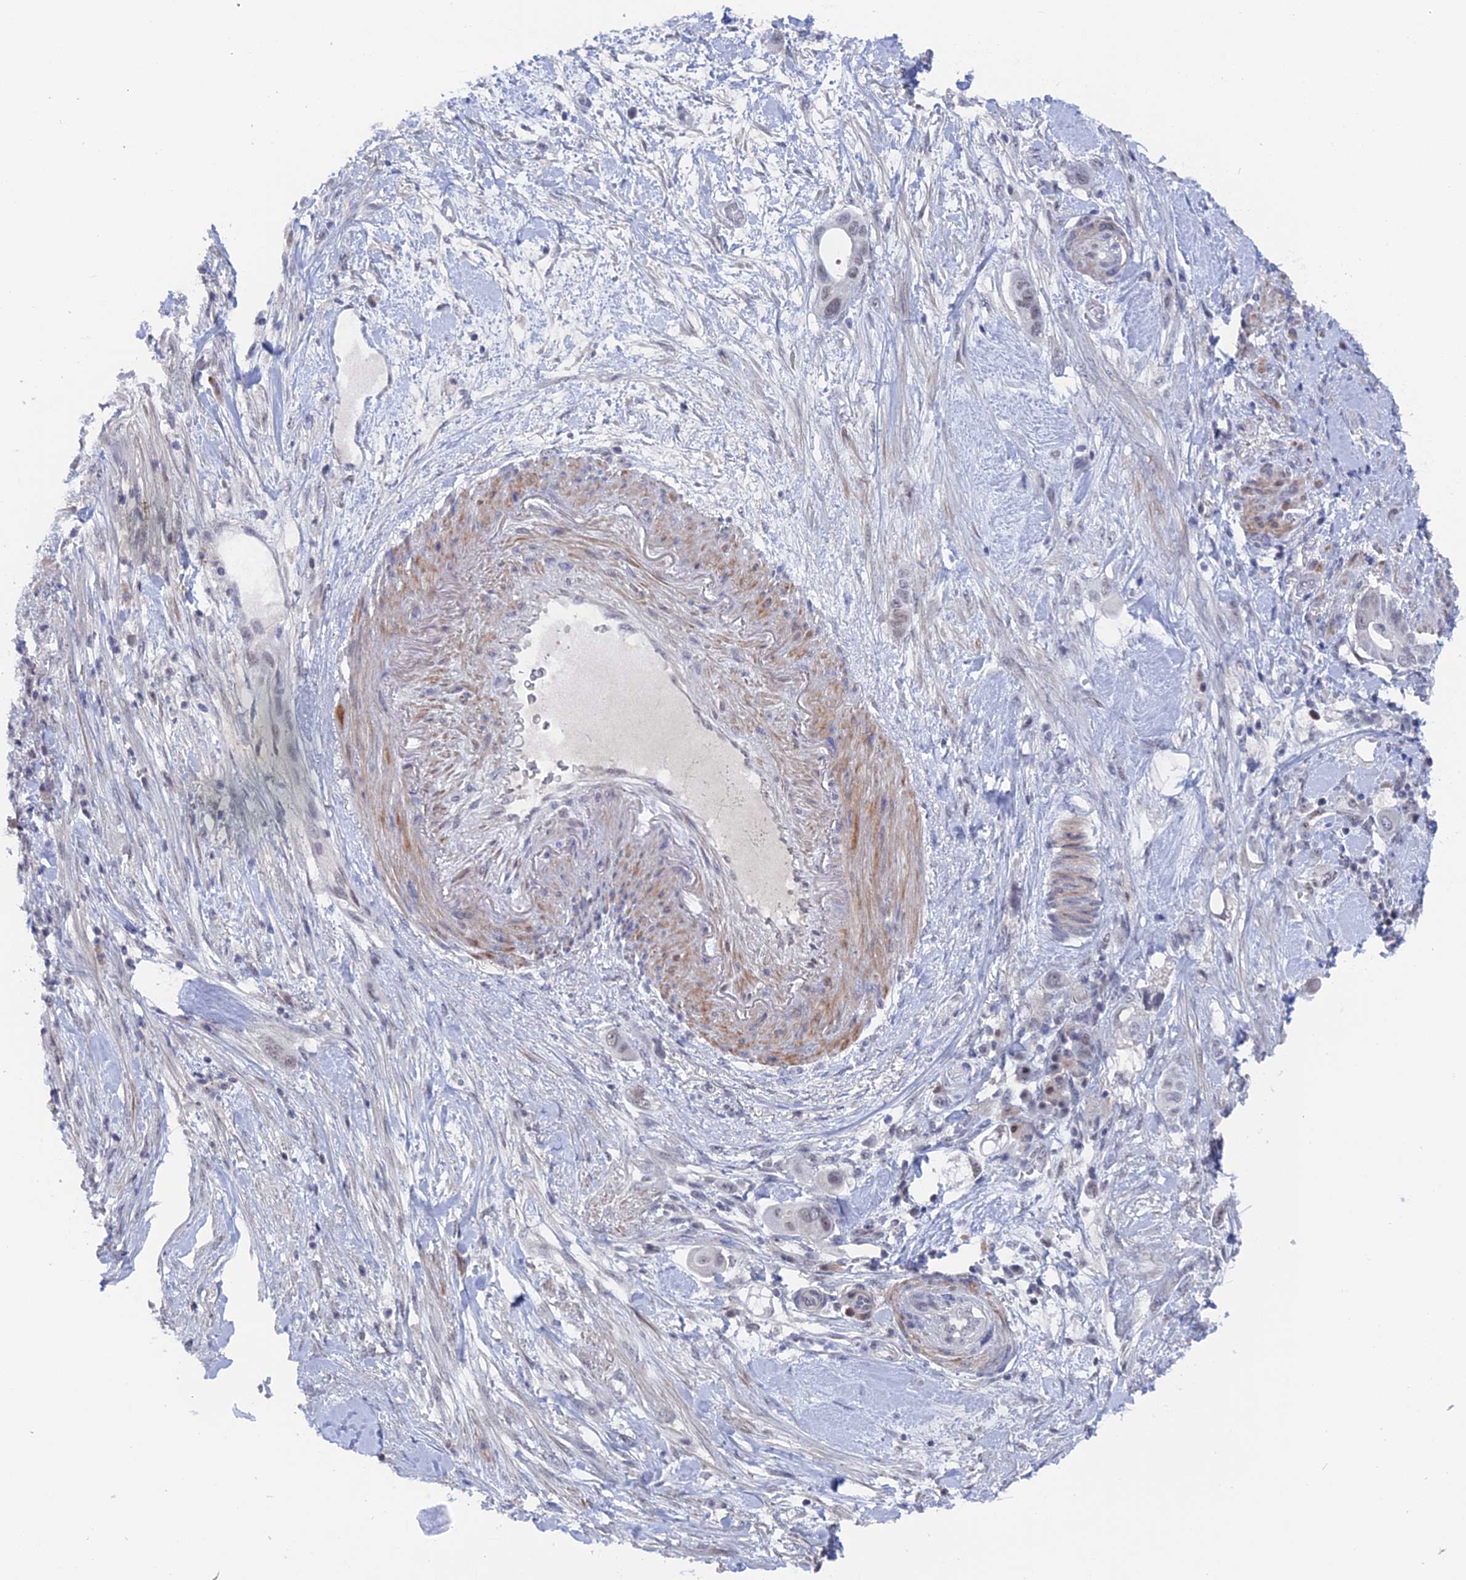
{"staining": {"intensity": "weak", "quantity": "<25%", "location": "nuclear"}, "tissue": "pancreatic cancer", "cell_type": "Tumor cells", "image_type": "cancer", "snomed": [{"axis": "morphology", "description": "Adenocarcinoma, NOS"}, {"axis": "topography", "description": "Pancreas"}], "caption": "DAB immunohistochemical staining of pancreatic adenocarcinoma shows no significant expression in tumor cells.", "gene": "BRD2", "patient": {"sex": "male", "age": 68}}